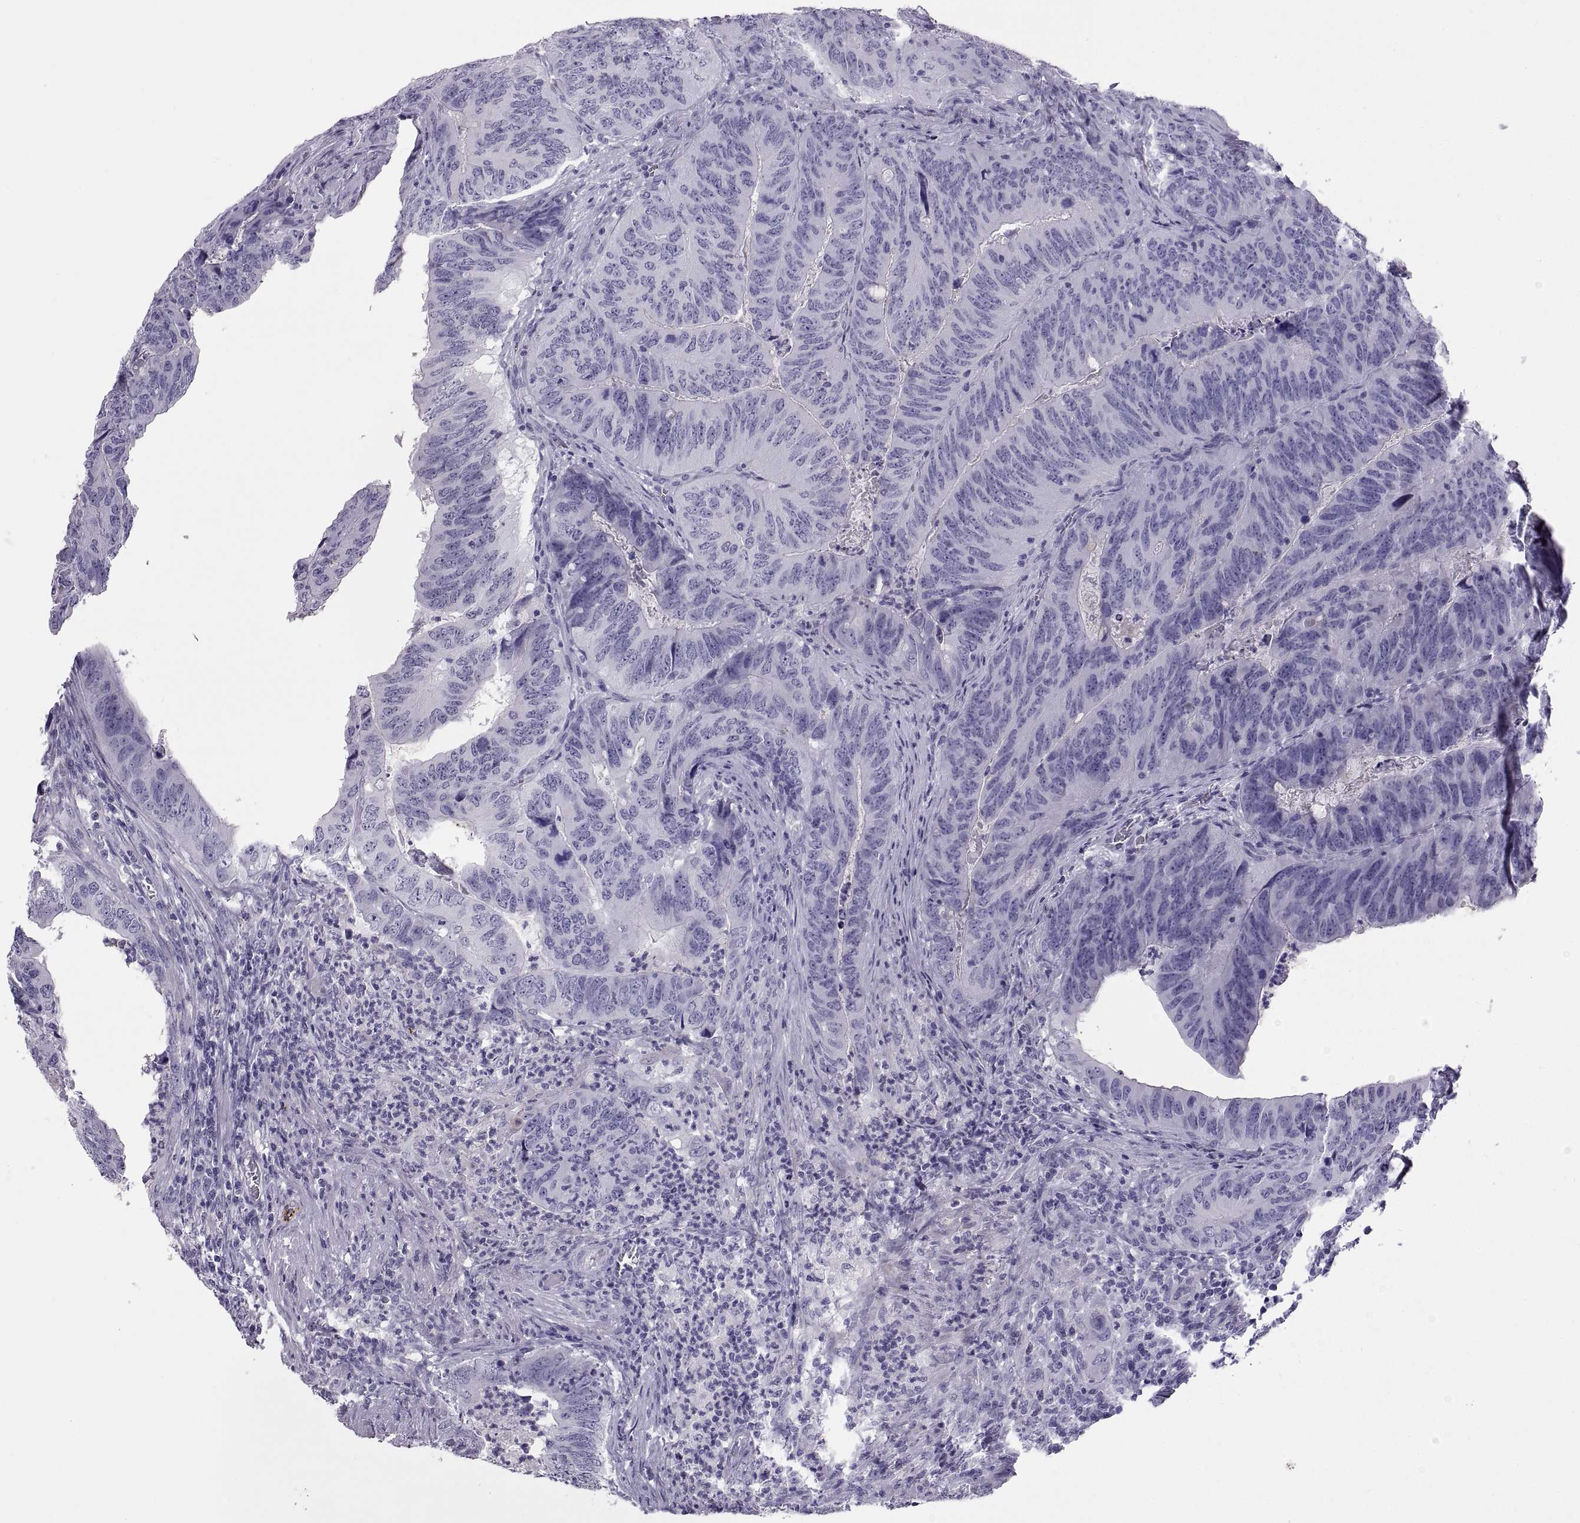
{"staining": {"intensity": "negative", "quantity": "none", "location": "none"}, "tissue": "colorectal cancer", "cell_type": "Tumor cells", "image_type": "cancer", "snomed": [{"axis": "morphology", "description": "Adenocarcinoma, NOS"}, {"axis": "topography", "description": "Colon"}], "caption": "Tumor cells are negative for protein expression in human colorectal cancer. (Stains: DAB IHC with hematoxylin counter stain, Microscopy: brightfield microscopy at high magnification).", "gene": "RGS20", "patient": {"sex": "male", "age": 79}}